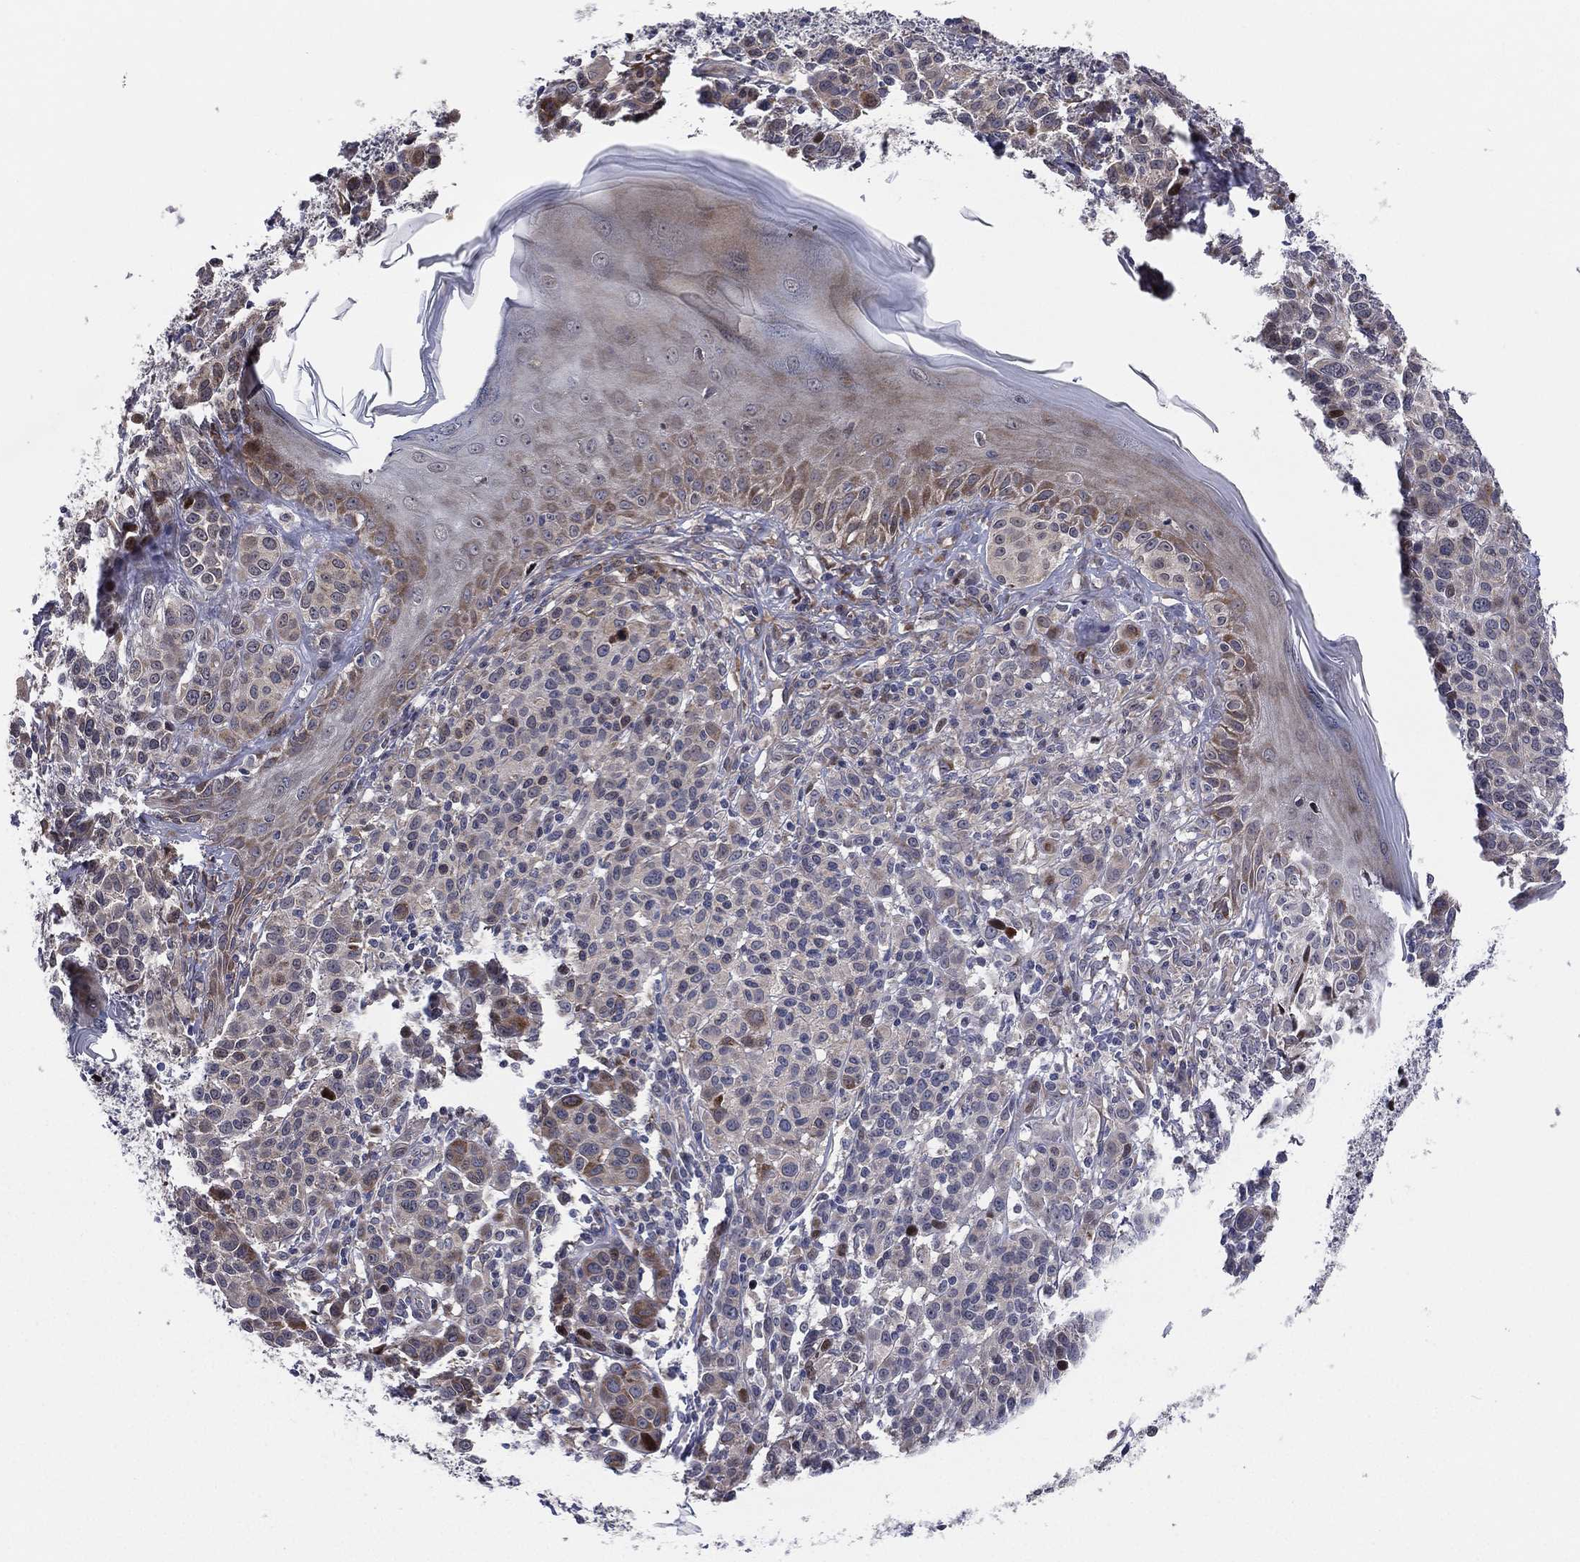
{"staining": {"intensity": "moderate", "quantity": "<25%", "location": "cytoplasmic/membranous"}, "tissue": "melanoma", "cell_type": "Tumor cells", "image_type": "cancer", "snomed": [{"axis": "morphology", "description": "Malignant melanoma, NOS"}, {"axis": "topography", "description": "Skin"}], "caption": "Approximately <25% of tumor cells in human malignant melanoma reveal moderate cytoplasmic/membranous protein expression as visualized by brown immunohistochemical staining.", "gene": "UTP14A", "patient": {"sex": "male", "age": 79}}